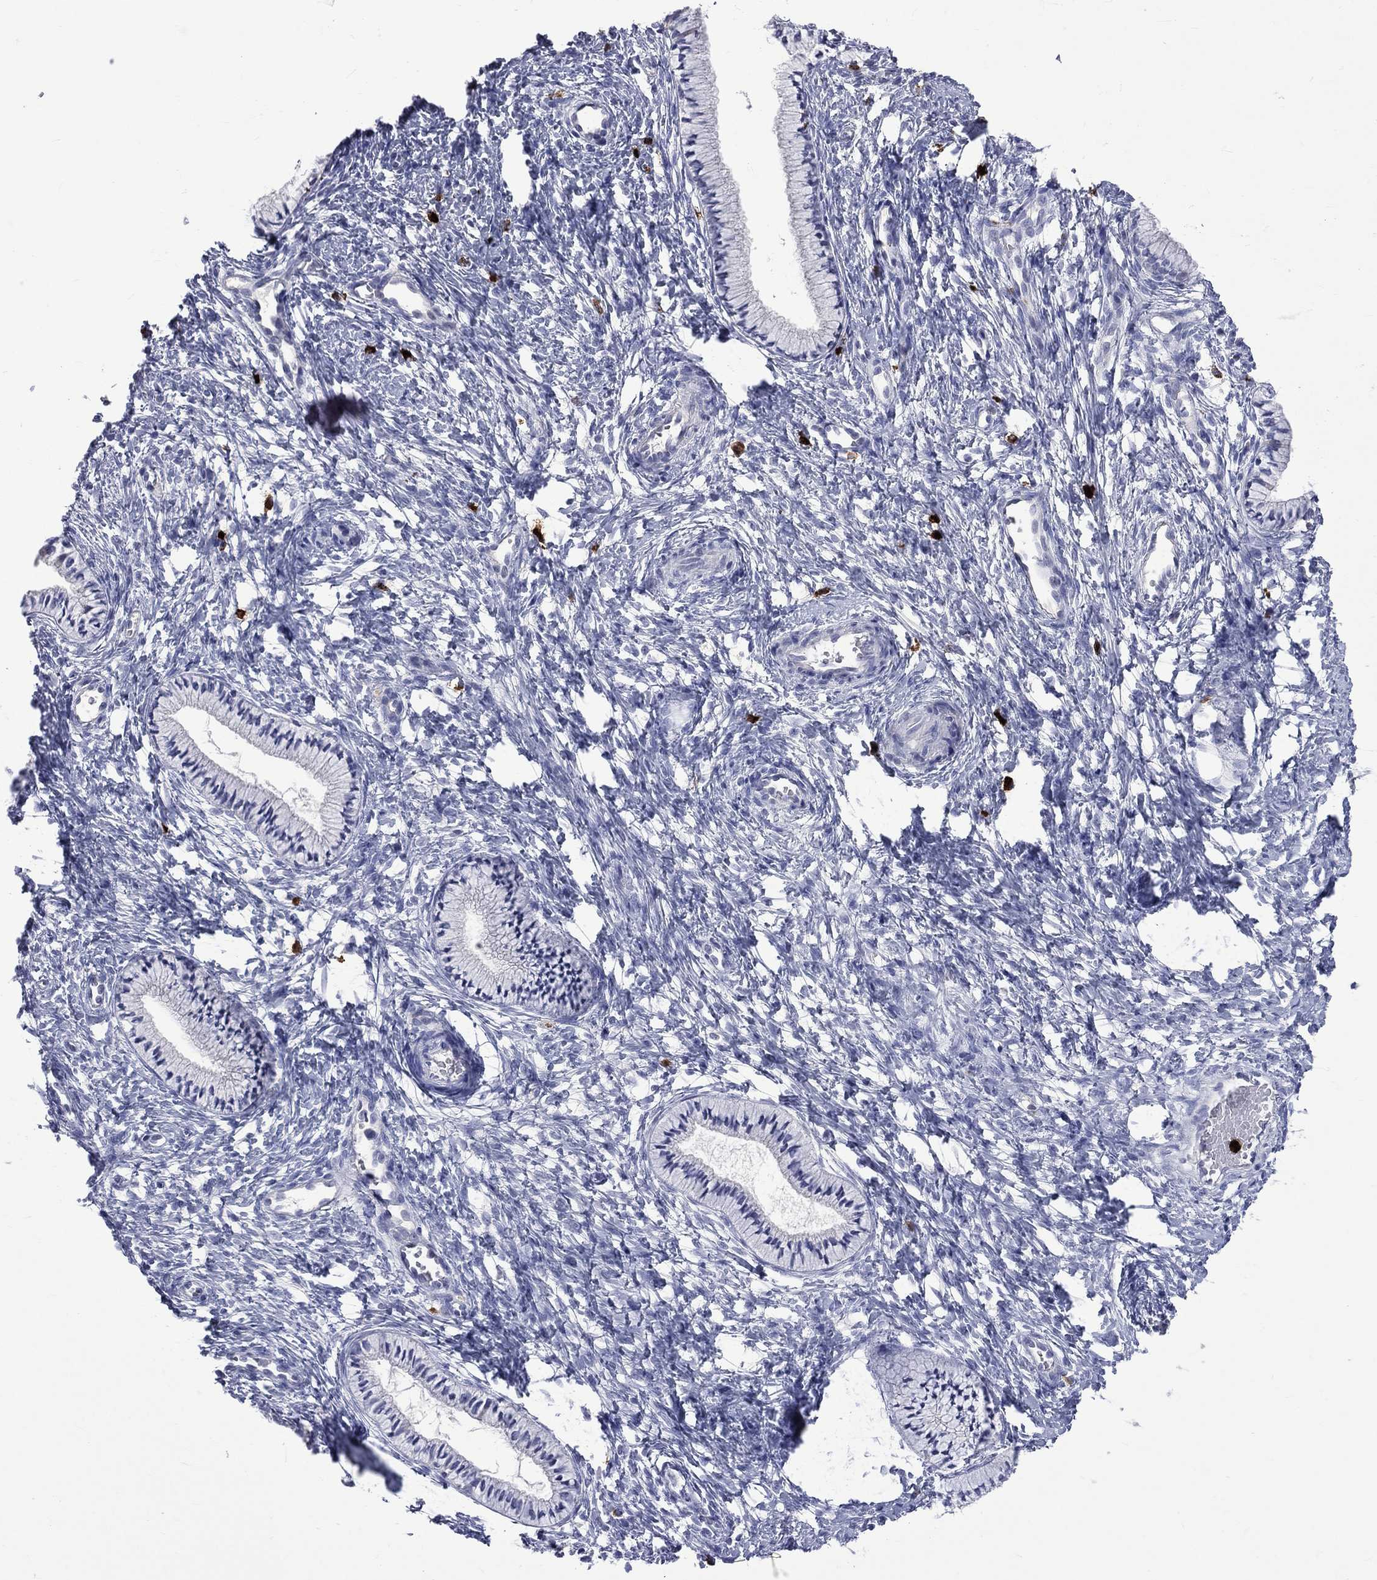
{"staining": {"intensity": "negative", "quantity": "none", "location": "none"}, "tissue": "cervix", "cell_type": "Glandular cells", "image_type": "normal", "snomed": [{"axis": "morphology", "description": "Normal tissue, NOS"}, {"axis": "topography", "description": "Cervix"}], "caption": "Immunohistochemical staining of normal human cervix shows no significant expression in glandular cells. The staining is performed using DAB brown chromogen with nuclei counter-stained in using hematoxylin.", "gene": "ELANE", "patient": {"sex": "female", "age": 39}}